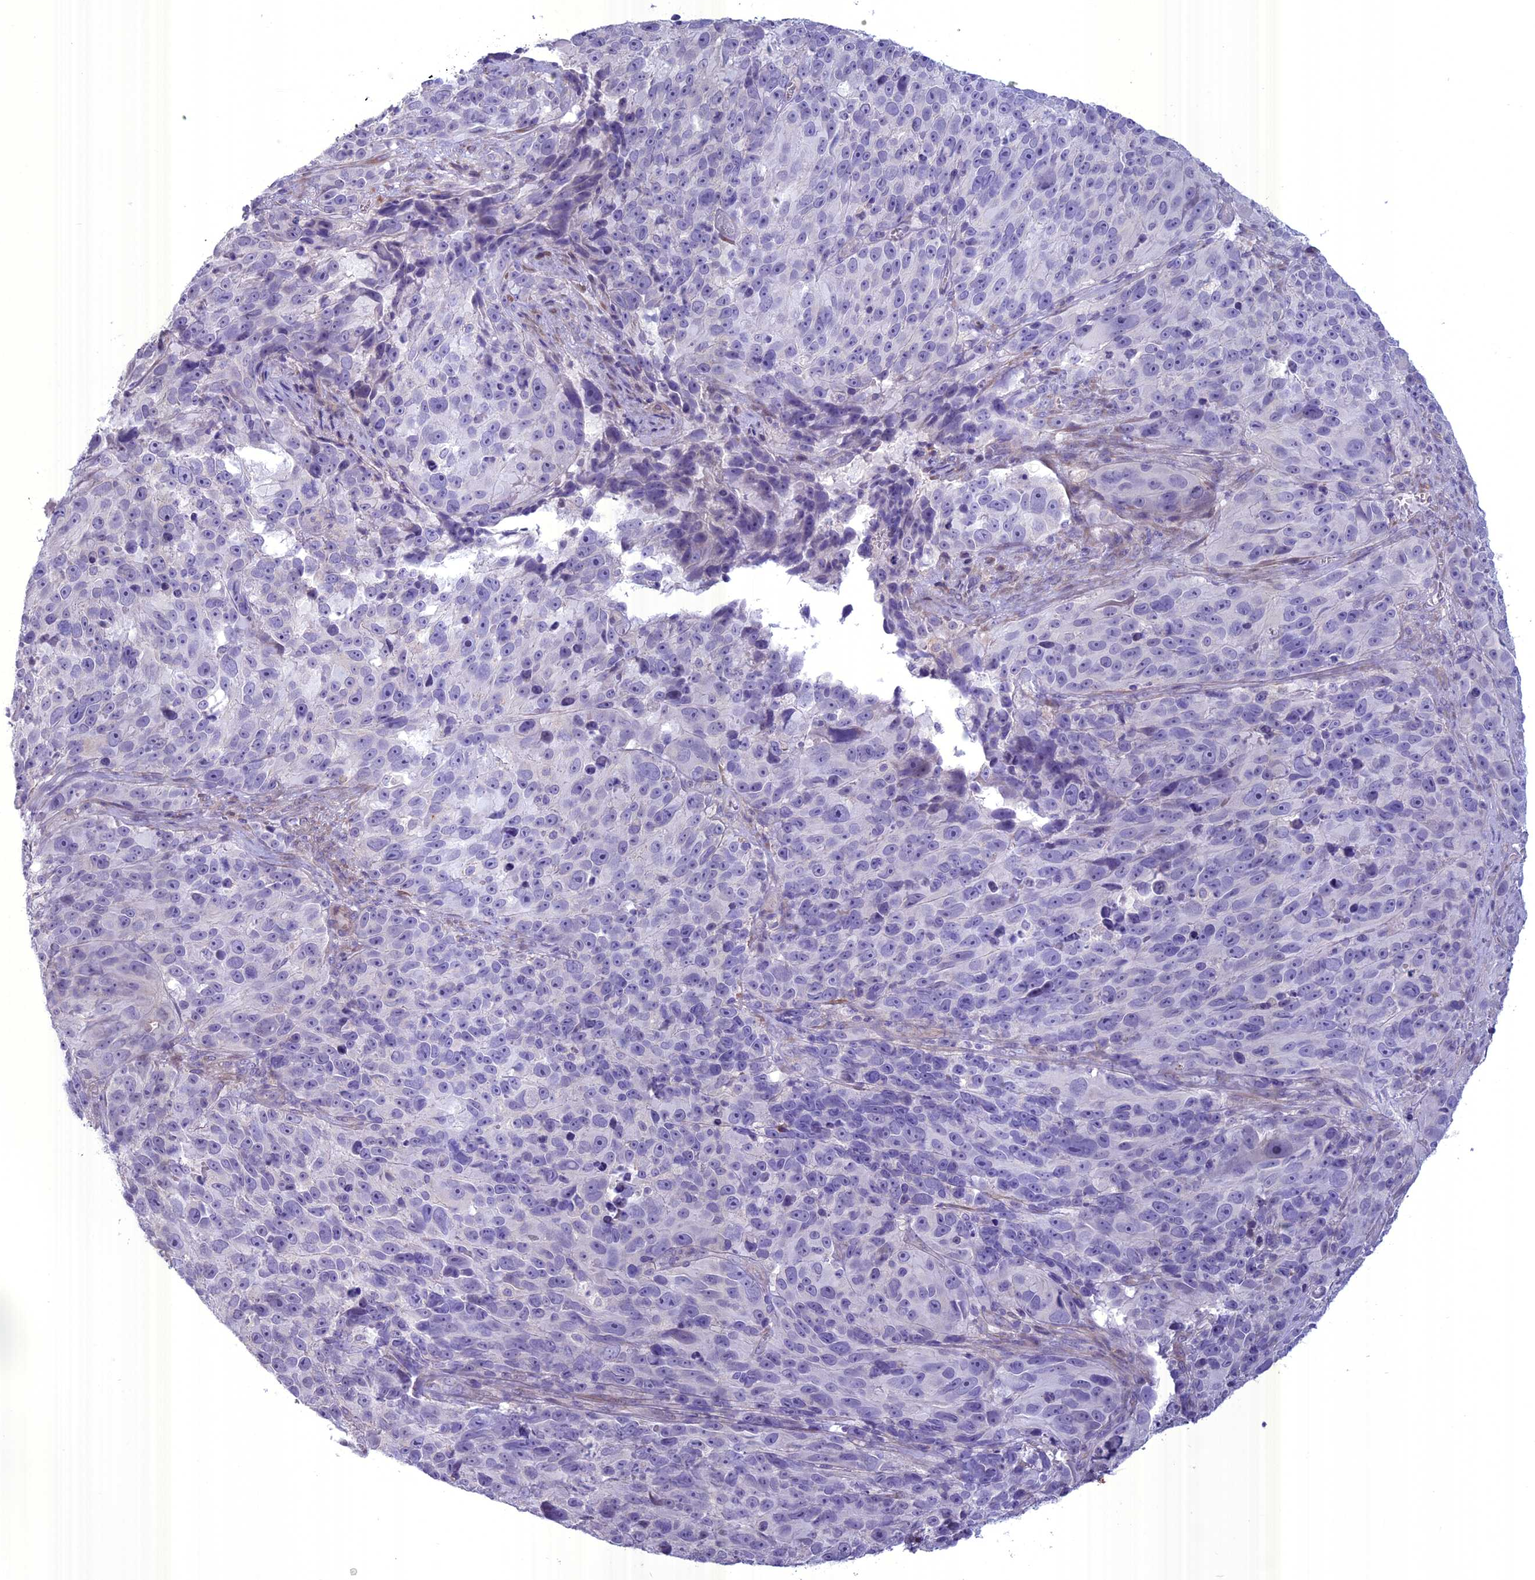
{"staining": {"intensity": "negative", "quantity": "none", "location": "none"}, "tissue": "melanoma", "cell_type": "Tumor cells", "image_type": "cancer", "snomed": [{"axis": "morphology", "description": "Malignant melanoma, NOS"}, {"axis": "topography", "description": "Skin"}], "caption": "This image is of melanoma stained with immunohistochemistry (IHC) to label a protein in brown with the nuclei are counter-stained blue. There is no positivity in tumor cells. (IHC, brightfield microscopy, high magnification).", "gene": "SPHKAP", "patient": {"sex": "male", "age": 84}}